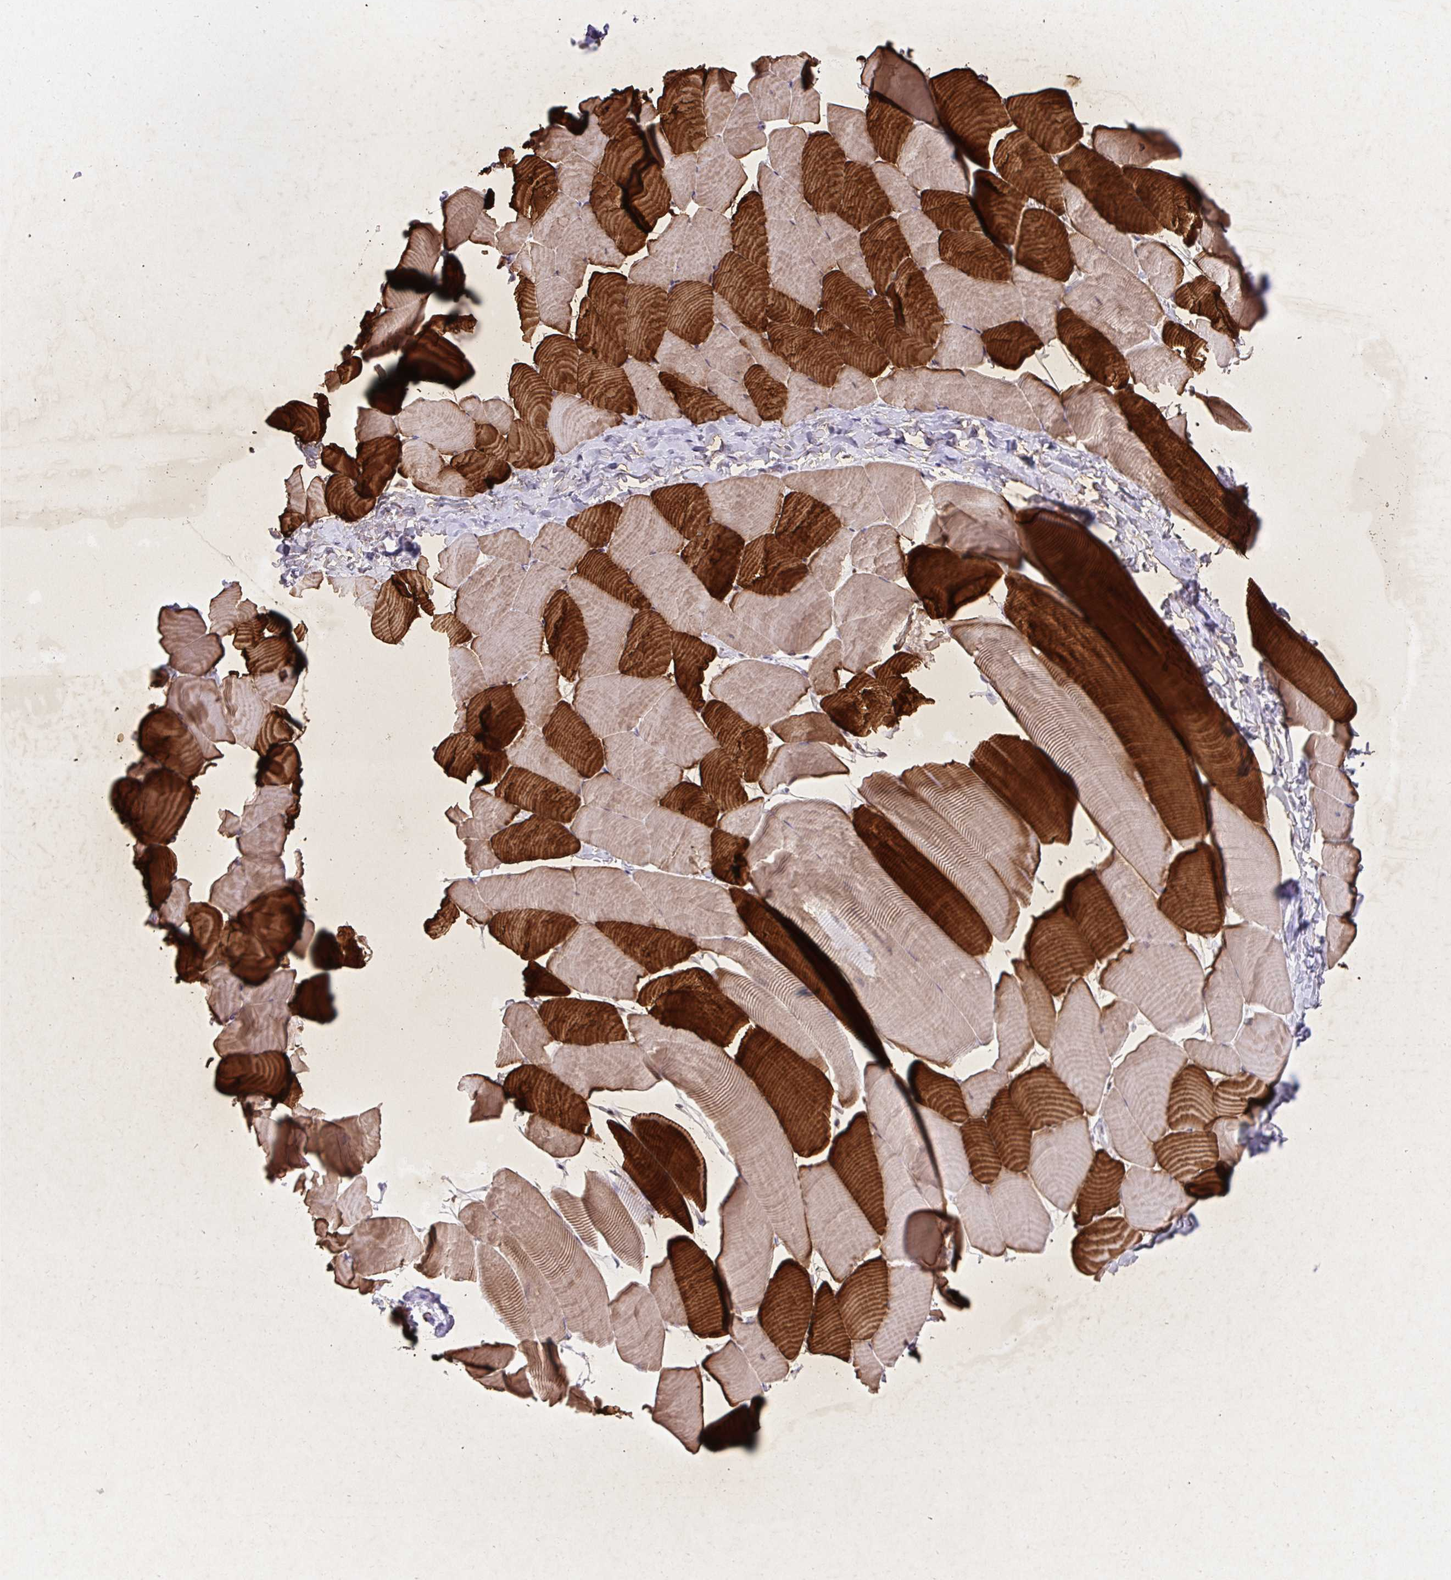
{"staining": {"intensity": "strong", "quantity": "25%-75%", "location": "cytoplasmic/membranous"}, "tissue": "skeletal muscle", "cell_type": "Myocytes", "image_type": "normal", "snomed": [{"axis": "morphology", "description": "Normal tissue, NOS"}, {"axis": "topography", "description": "Skeletal muscle"}], "caption": "Skeletal muscle stained with immunohistochemistry displays strong cytoplasmic/membranous positivity in about 25%-75% of myocytes.", "gene": "TNNT1", "patient": {"sex": "male", "age": 25}}